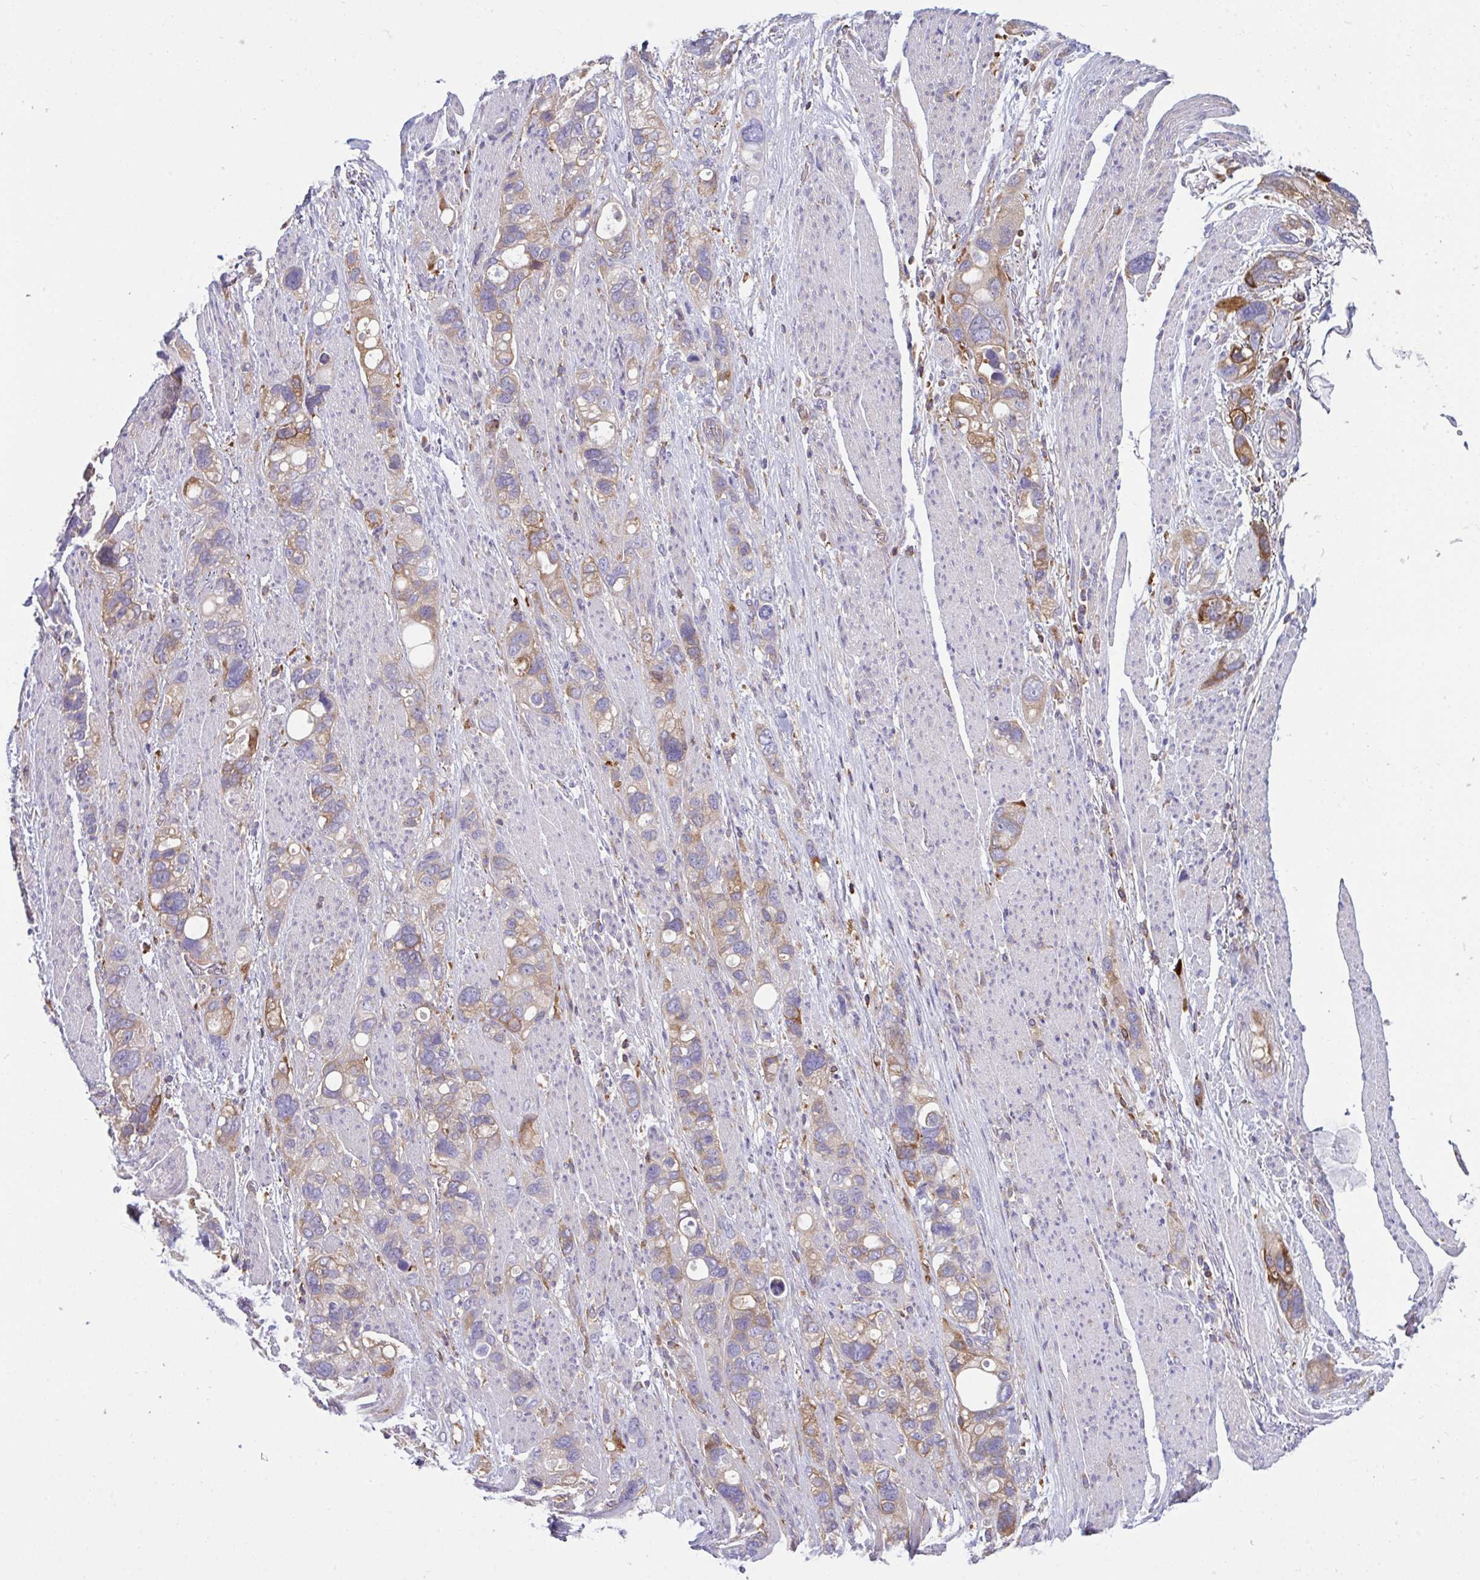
{"staining": {"intensity": "weak", "quantity": "25%-75%", "location": "cytoplasmic/membranous"}, "tissue": "stomach cancer", "cell_type": "Tumor cells", "image_type": "cancer", "snomed": [{"axis": "morphology", "description": "Adenocarcinoma, NOS"}, {"axis": "topography", "description": "Stomach, upper"}], "caption": "This micrograph exhibits stomach cancer (adenocarcinoma) stained with immunohistochemistry to label a protein in brown. The cytoplasmic/membranous of tumor cells show weak positivity for the protein. Nuclei are counter-stained blue.", "gene": "TSC22D3", "patient": {"sex": "female", "age": 81}}